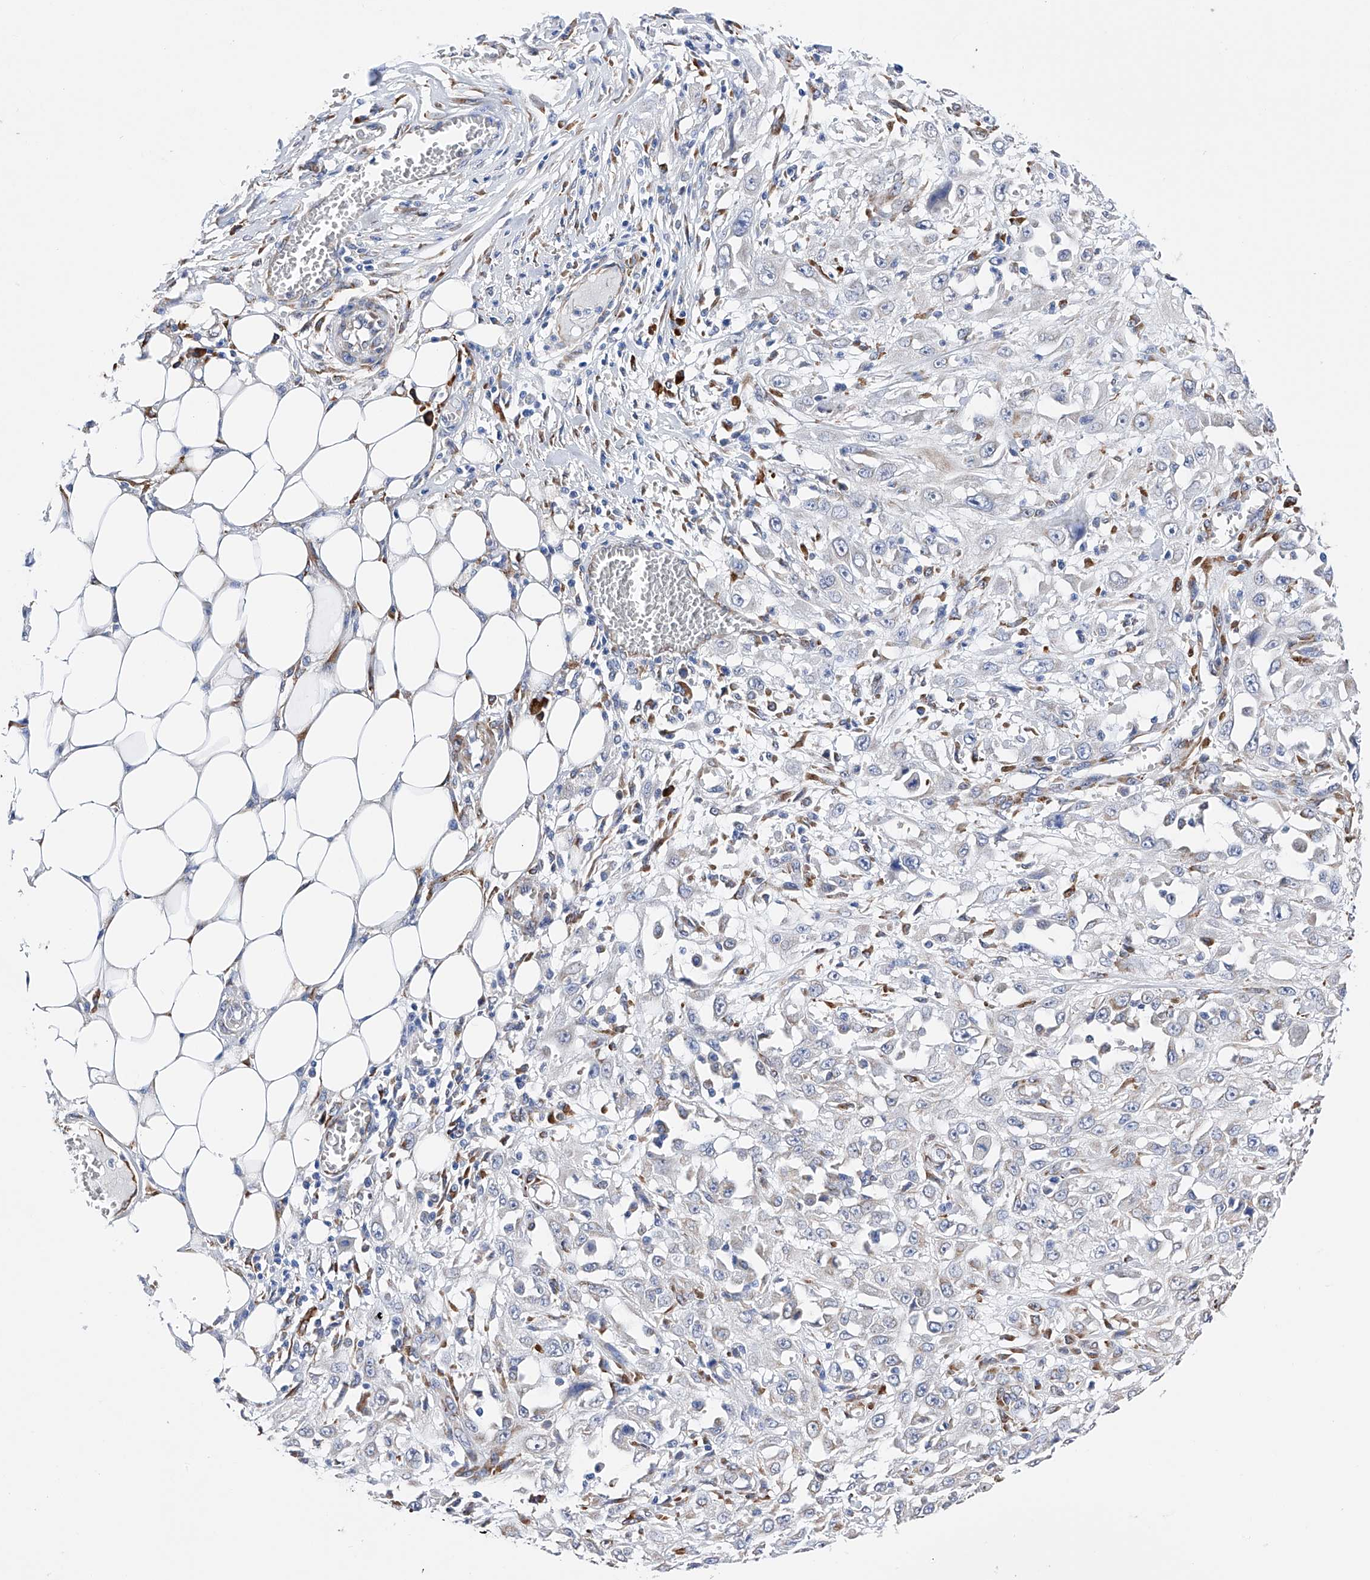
{"staining": {"intensity": "negative", "quantity": "none", "location": "none"}, "tissue": "skin cancer", "cell_type": "Tumor cells", "image_type": "cancer", "snomed": [{"axis": "morphology", "description": "Squamous cell carcinoma, NOS"}, {"axis": "morphology", "description": "Squamous cell carcinoma, metastatic, NOS"}, {"axis": "topography", "description": "Skin"}, {"axis": "topography", "description": "Lymph node"}], "caption": "Immunohistochemistry micrograph of human skin metastatic squamous cell carcinoma stained for a protein (brown), which shows no positivity in tumor cells.", "gene": "PDIA5", "patient": {"sex": "male", "age": 75}}